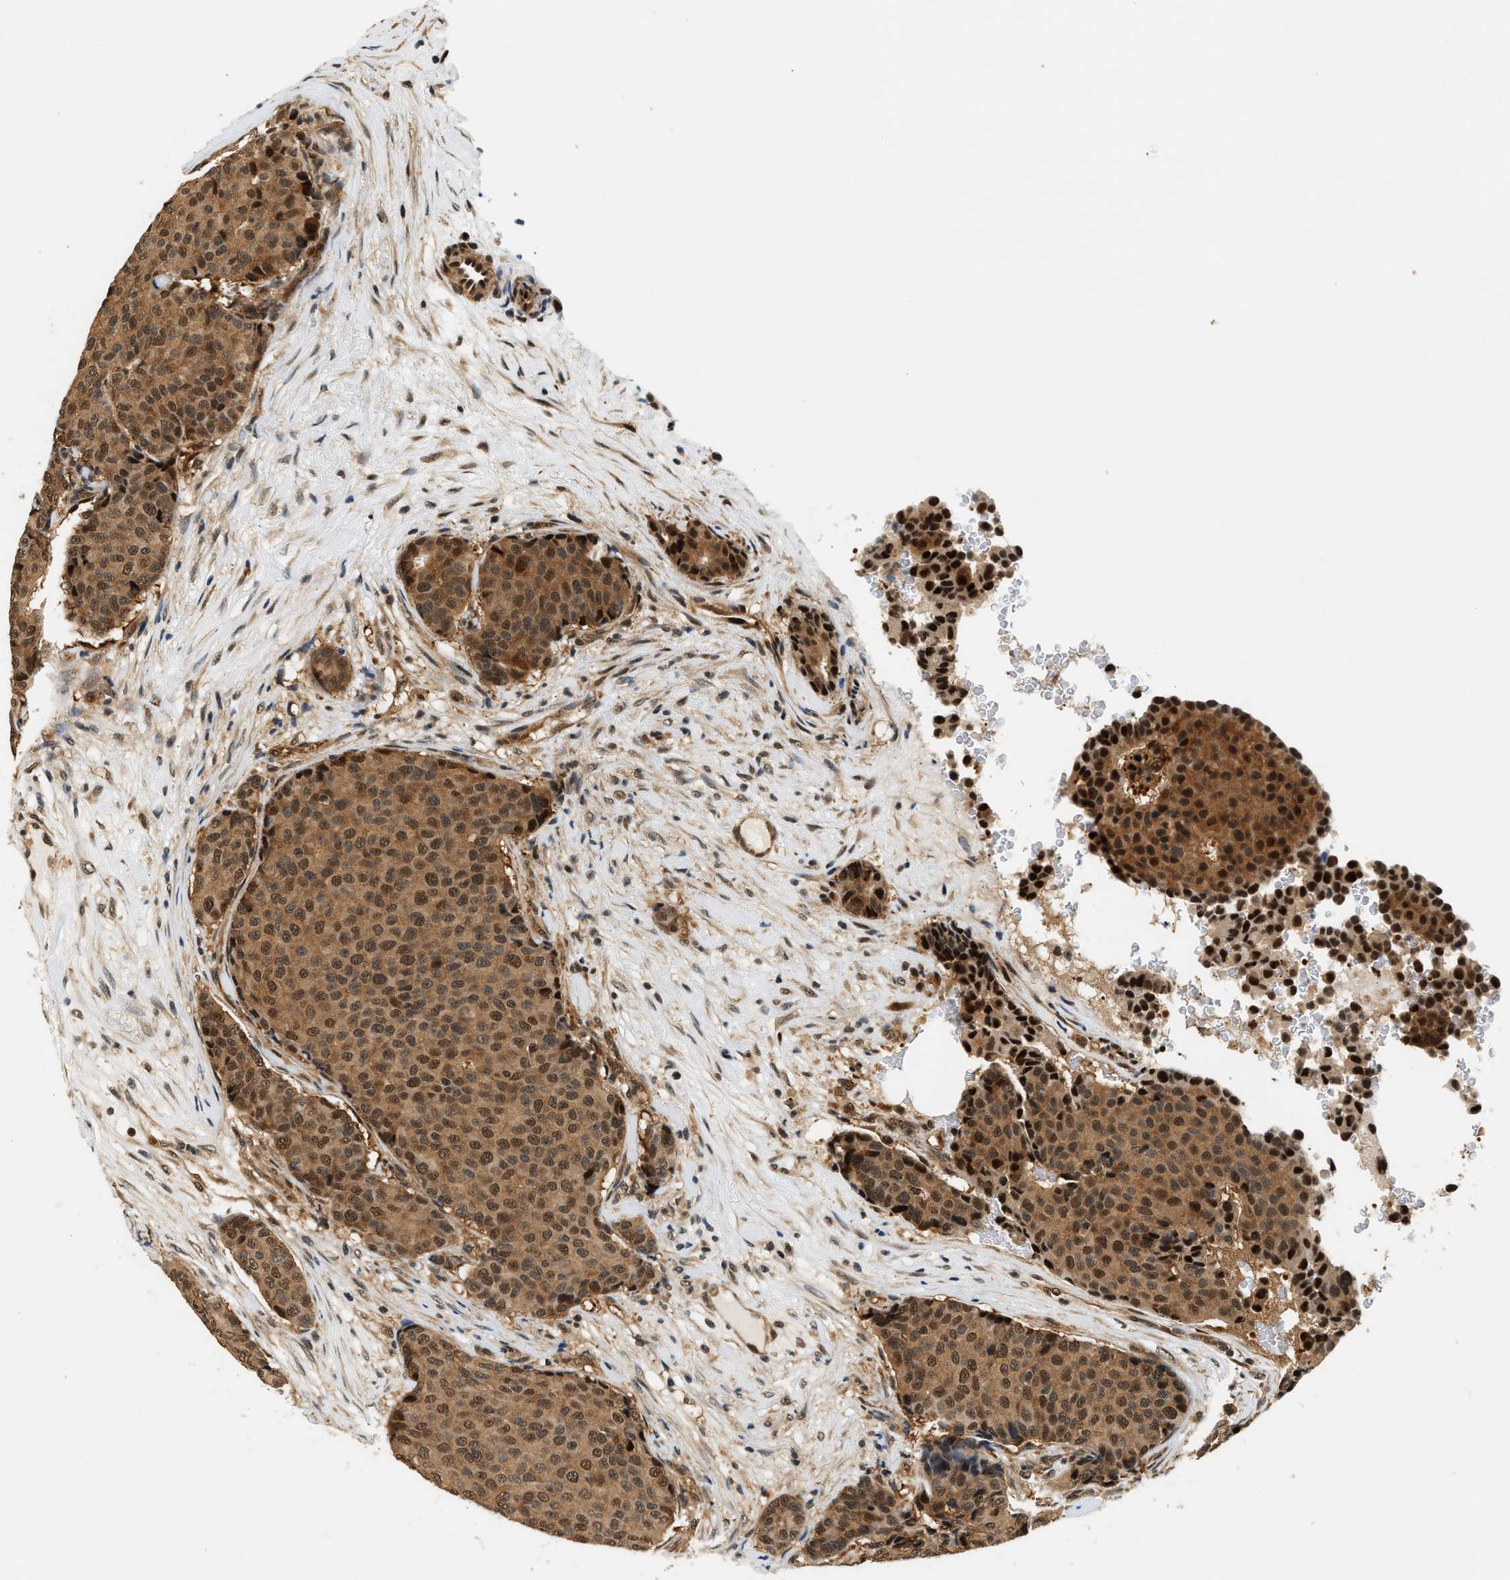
{"staining": {"intensity": "moderate", "quantity": ">75%", "location": "cytoplasmic/membranous,nuclear"}, "tissue": "breast cancer", "cell_type": "Tumor cells", "image_type": "cancer", "snomed": [{"axis": "morphology", "description": "Duct carcinoma"}, {"axis": "topography", "description": "Breast"}], "caption": "Immunohistochemistry (IHC) of breast cancer displays medium levels of moderate cytoplasmic/membranous and nuclear staining in about >75% of tumor cells. (brown staining indicates protein expression, while blue staining denotes nuclei).", "gene": "PSMD3", "patient": {"sex": "female", "age": 75}}